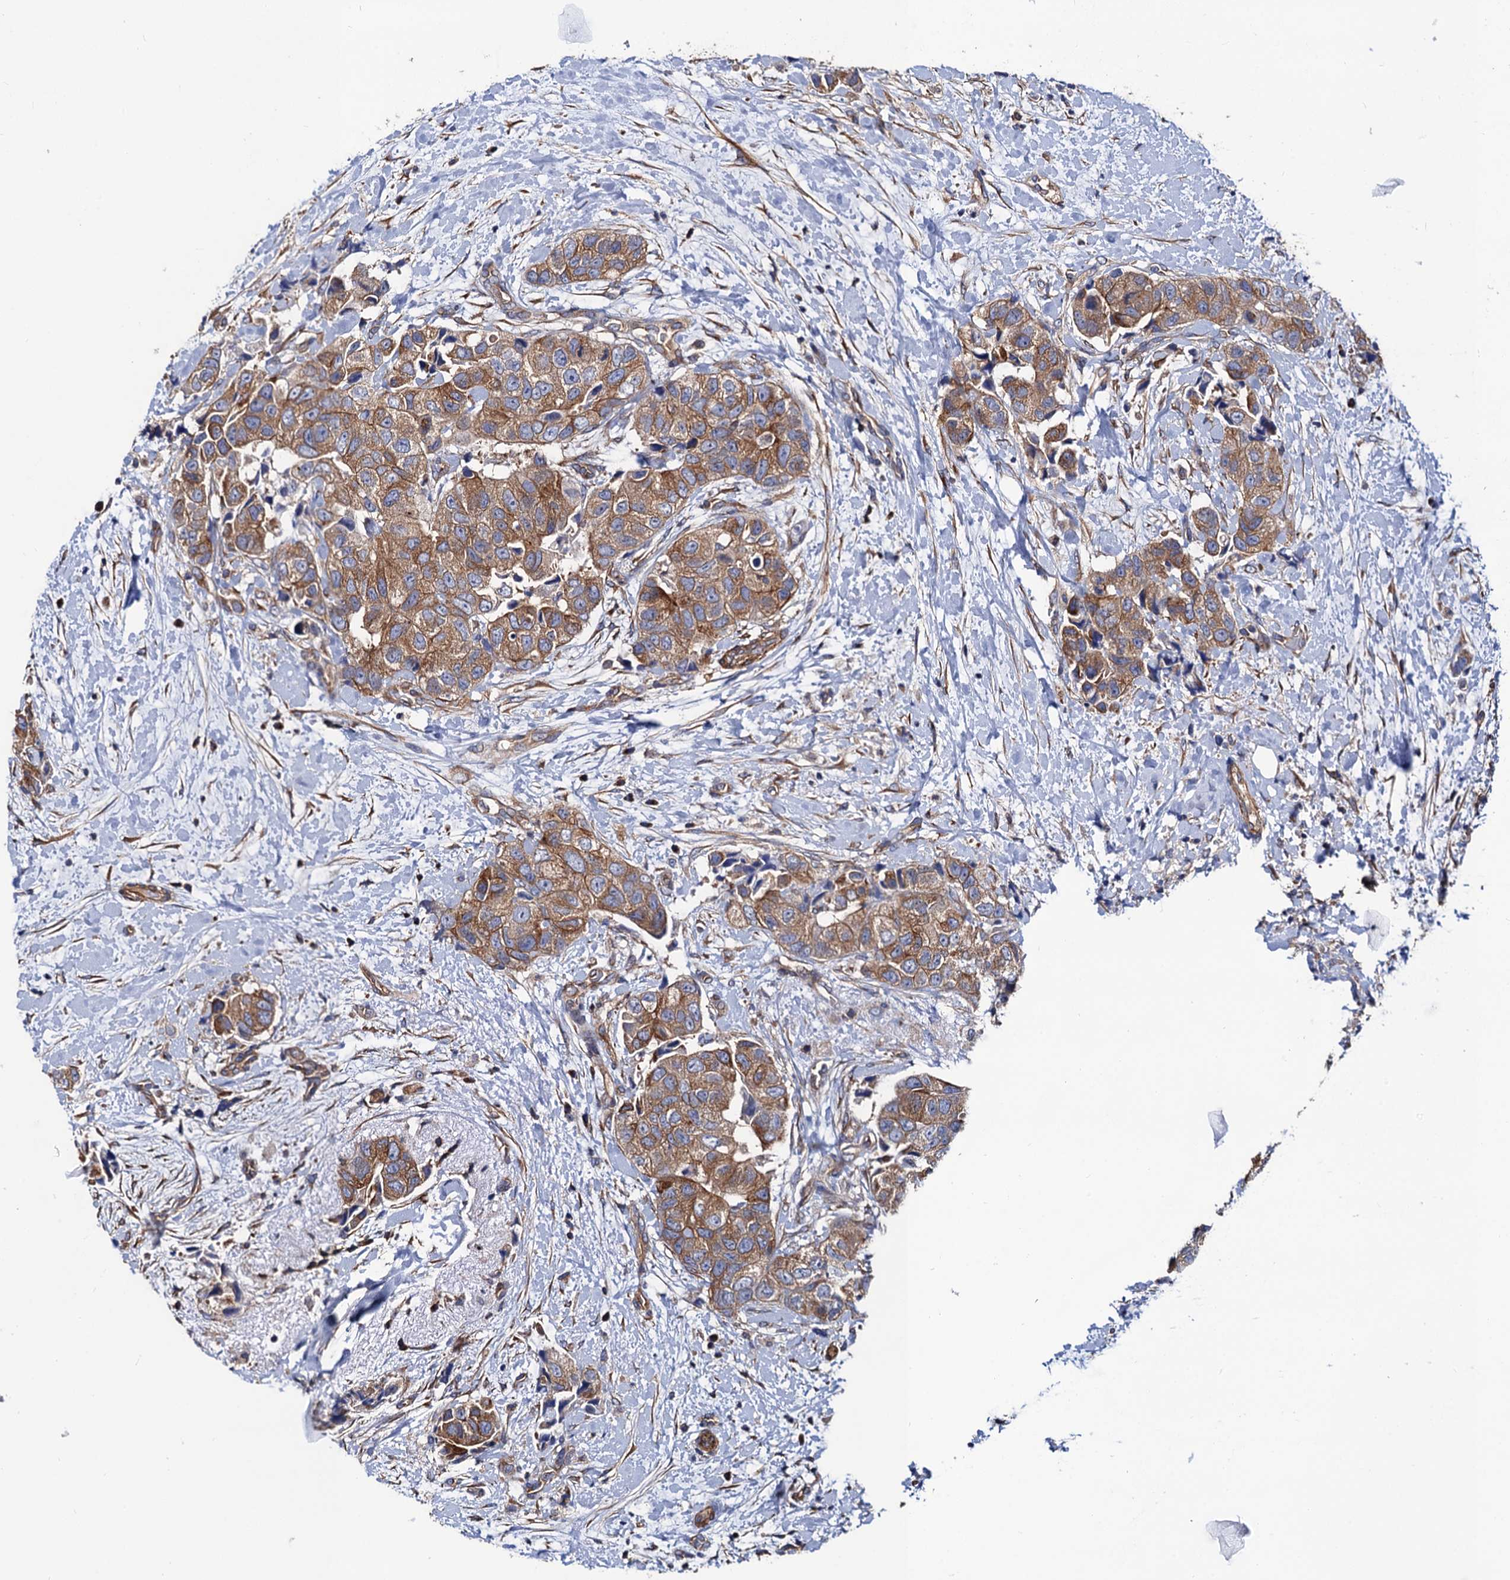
{"staining": {"intensity": "moderate", "quantity": ">75%", "location": "cytoplasmic/membranous"}, "tissue": "breast cancer", "cell_type": "Tumor cells", "image_type": "cancer", "snomed": [{"axis": "morphology", "description": "Normal tissue, NOS"}, {"axis": "morphology", "description": "Duct carcinoma"}, {"axis": "topography", "description": "Breast"}], "caption": "High-power microscopy captured an immunohistochemistry histopathology image of intraductal carcinoma (breast), revealing moderate cytoplasmic/membranous staining in approximately >75% of tumor cells. (Brightfield microscopy of DAB IHC at high magnification).", "gene": "ZDHHC18", "patient": {"sex": "female", "age": 62}}